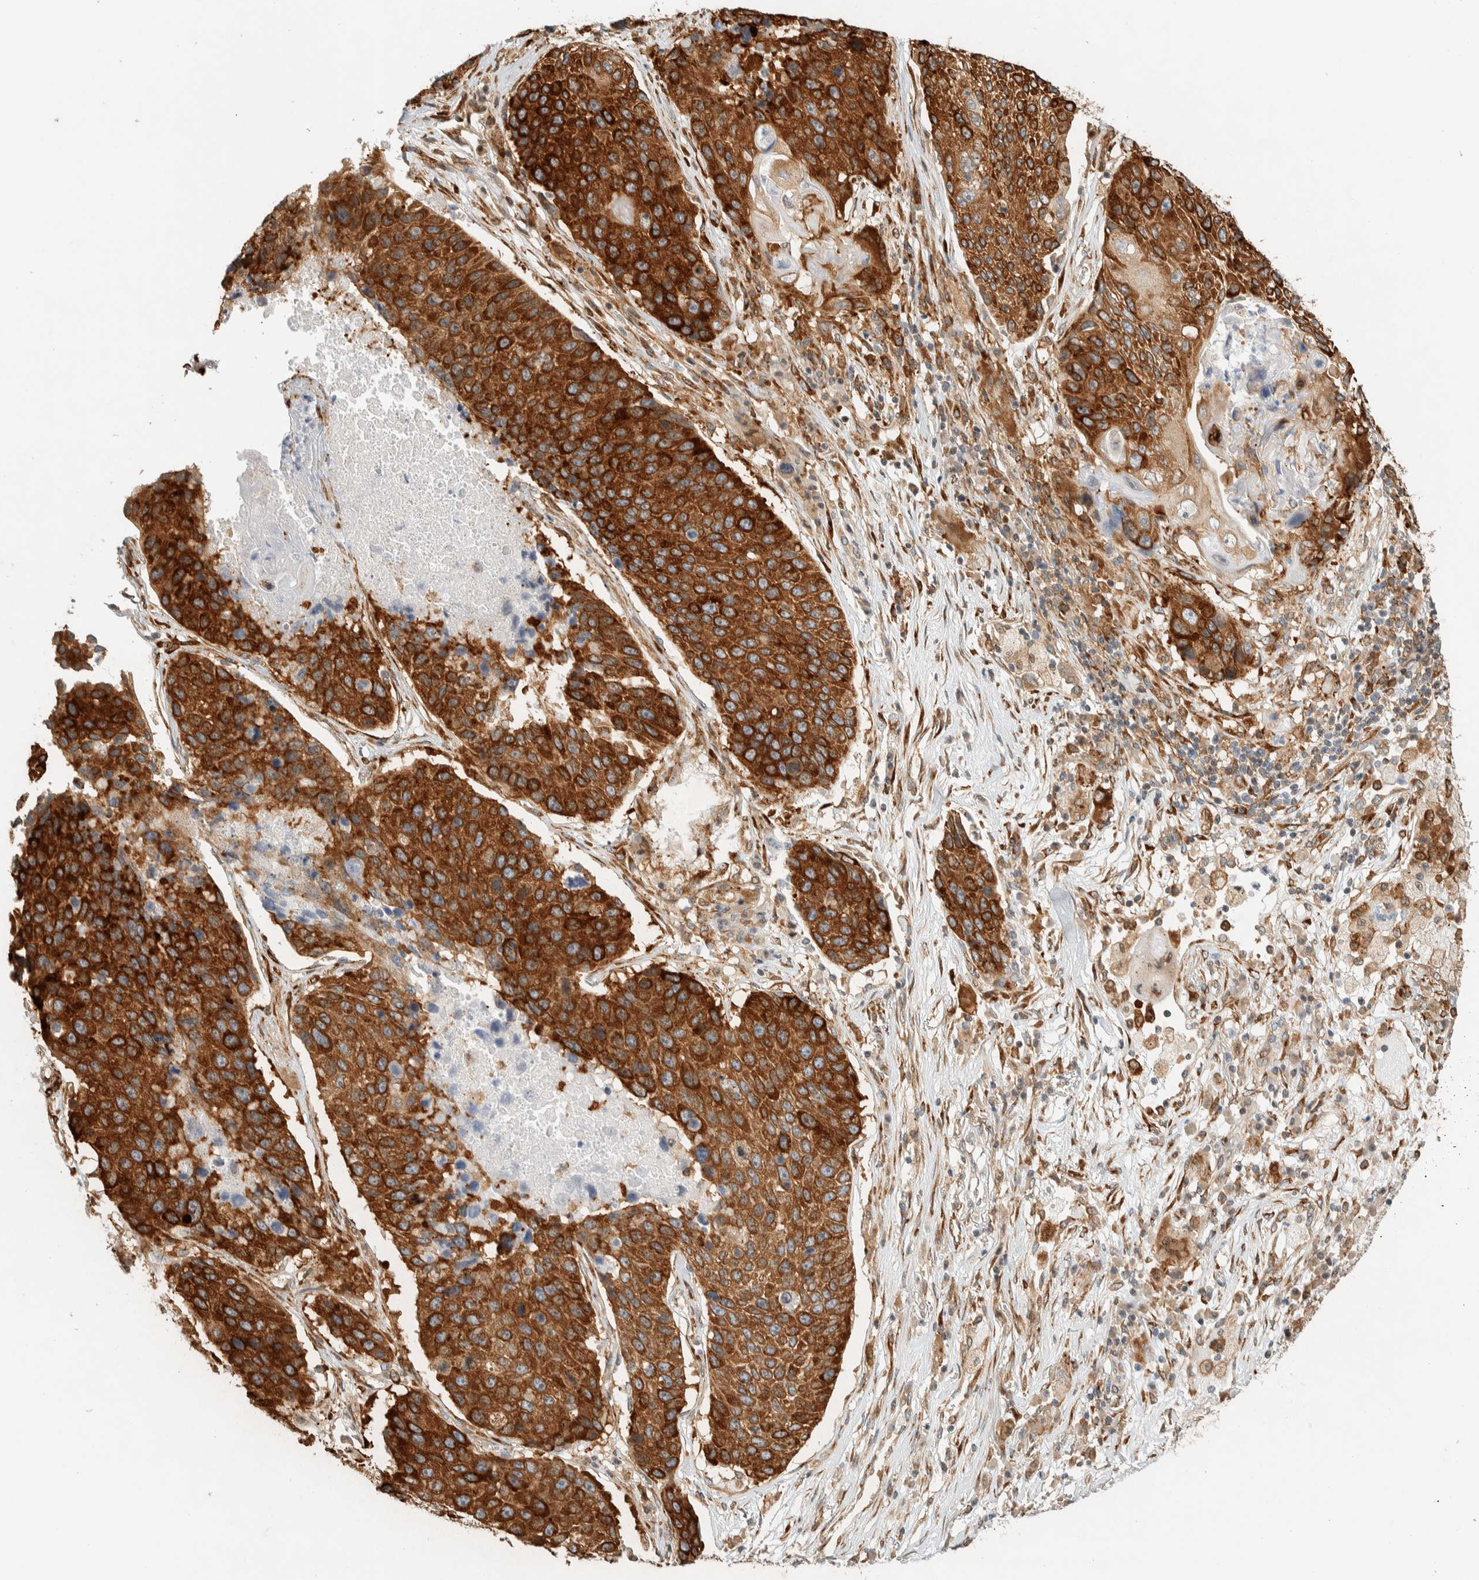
{"staining": {"intensity": "strong", "quantity": ">75%", "location": "cytoplasmic/membranous"}, "tissue": "lung cancer", "cell_type": "Tumor cells", "image_type": "cancer", "snomed": [{"axis": "morphology", "description": "Squamous cell carcinoma, NOS"}, {"axis": "topography", "description": "Lung"}], "caption": "DAB immunohistochemical staining of human lung cancer exhibits strong cytoplasmic/membranous protein positivity in approximately >75% of tumor cells.", "gene": "LLGL2", "patient": {"sex": "male", "age": 61}}